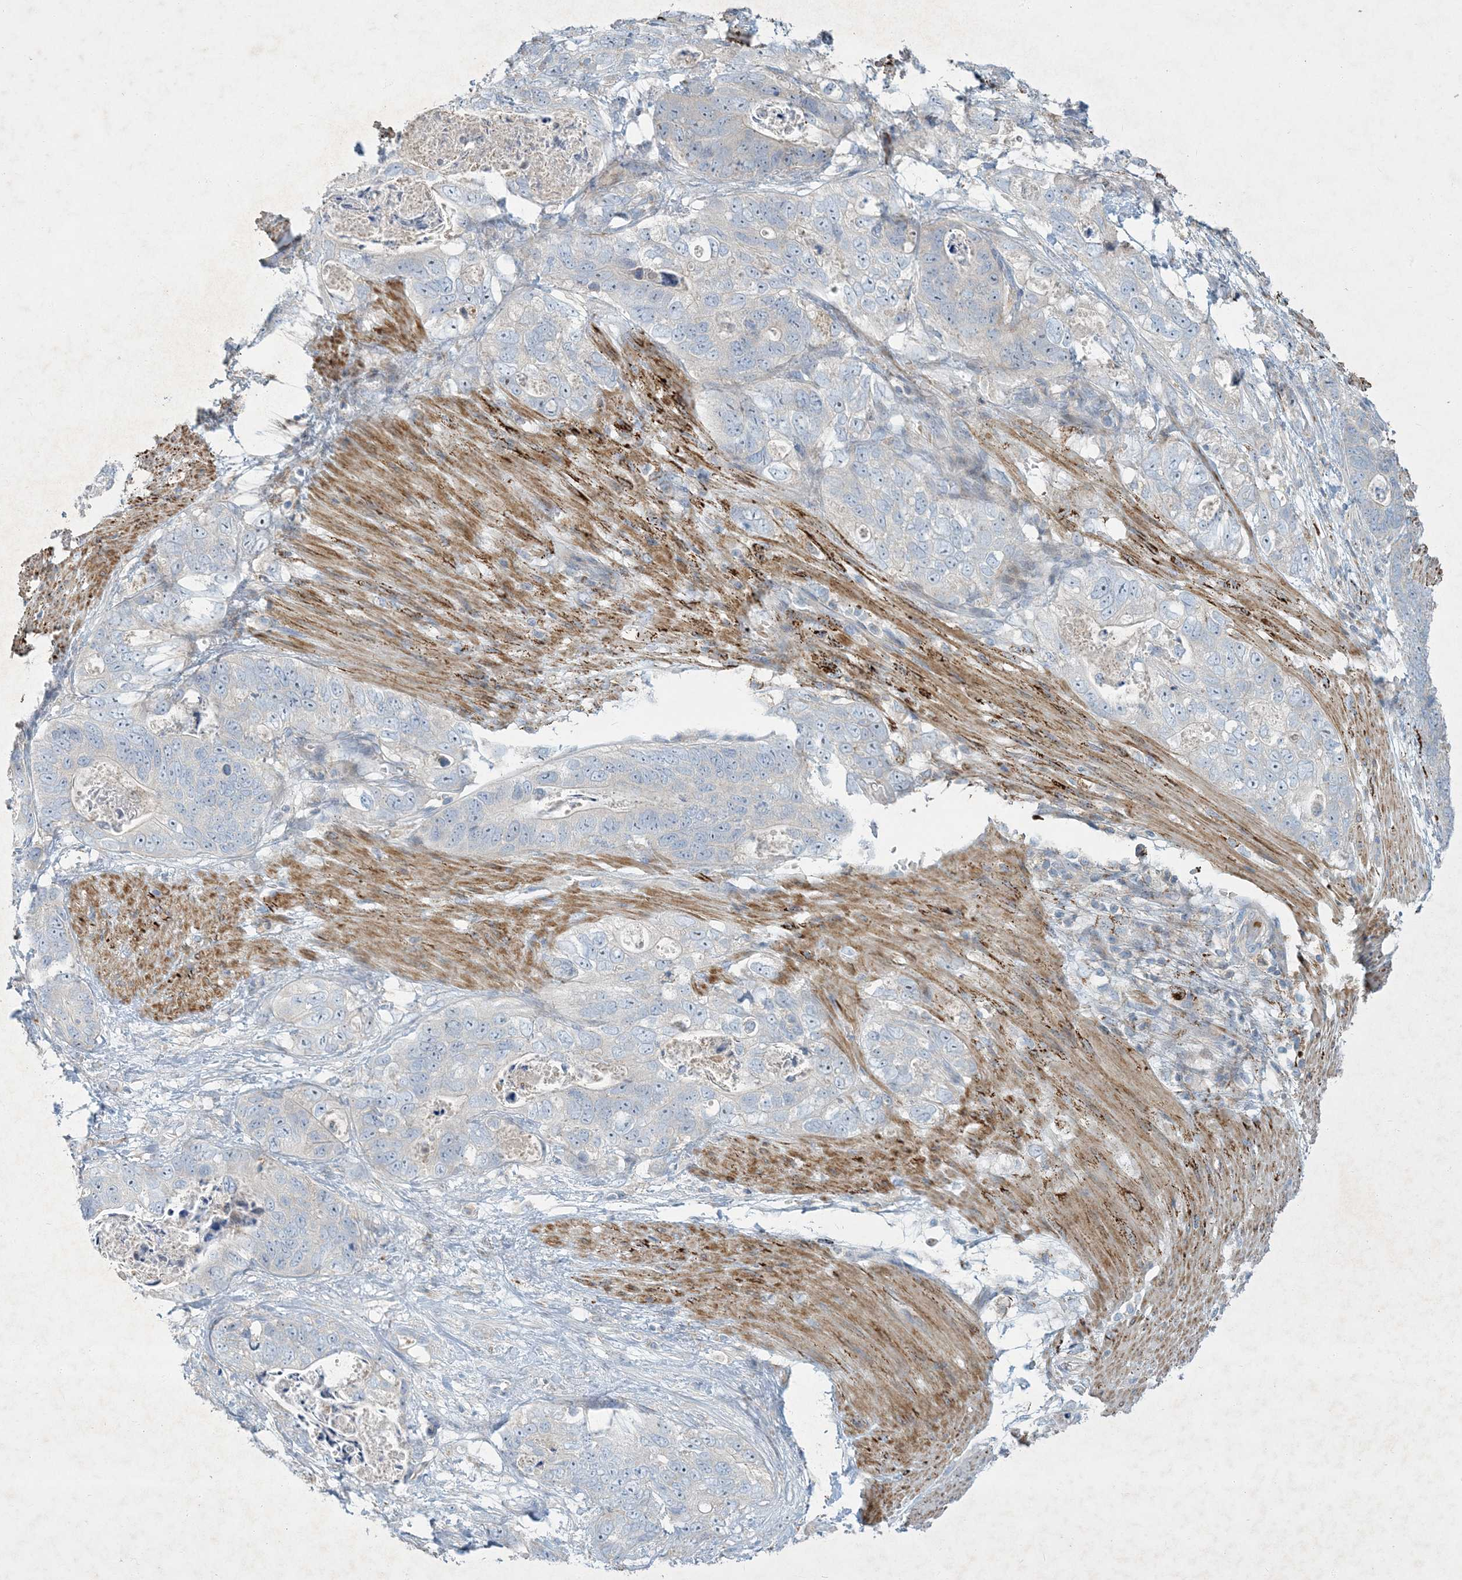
{"staining": {"intensity": "negative", "quantity": "none", "location": "none"}, "tissue": "stomach cancer", "cell_type": "Tumor cells", "image_type": "cancer", "snomed": [{"axis": "morphology", "description": "Normal tissue, NOS"}, {"axis": "morphology", "description": "Adenocarcinoma, NOS"}, {"axis": "topography", "description": "Stomach"}], "caption": "High magnification brightfield microscopy of stomach cancer (adenocarcinoma) stained with DAB (brown) and counterstained with hematoxylin (blue): tumor cells show no significant staining.", "gene": "LTN1", "patient": {"sex": "female", "age": 89}}